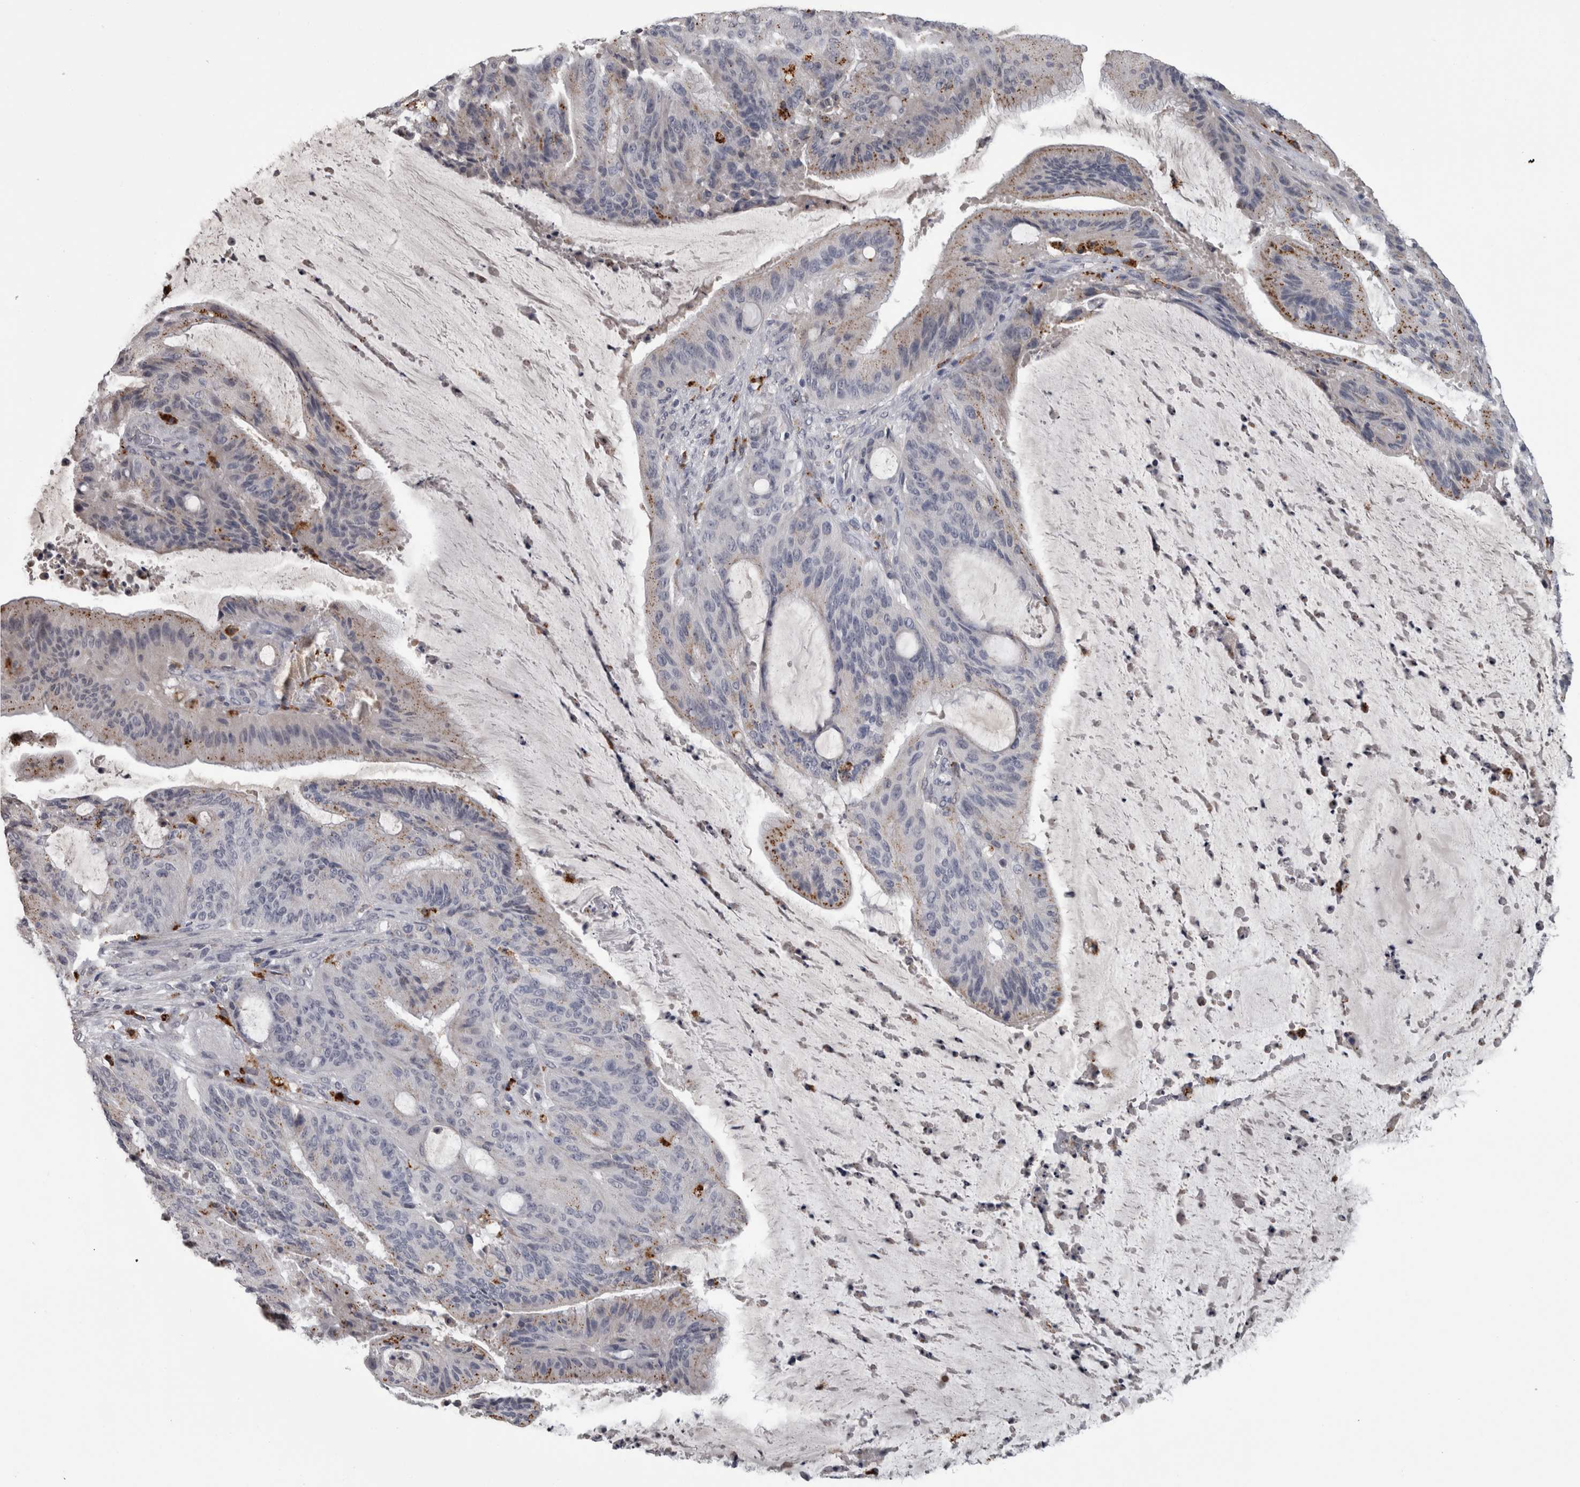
{"staining": {"intensity": "moderate", "quantity": "<25%", "location": "cytoplasmic/membranous"}, "tissue": "liver cancer", "cell_type": "Tumor cells", "image_type": "cancer", "snomed": [{"axis": "morphology", "description": "Normal tissue, NOS"}, {"axis": "morphology", "description": "Cholangiocarcinoma"}, {"axis": "topography", "description": "Liver"}, {"axis": "topography", "description": "Peripheral nerve tissue"}], "caption": "DAB immunohistochemical staining of liver cancer reveals moderate cytoplasmic/membranous protein positivity in about <25% of tumor cells. (DAB (3,3'-diaminobenzidine) IHC, brown staining for protein, blue staining for nuclei).", "gene": "NAAA", "patient": {"sex": "female", "age": 73}}